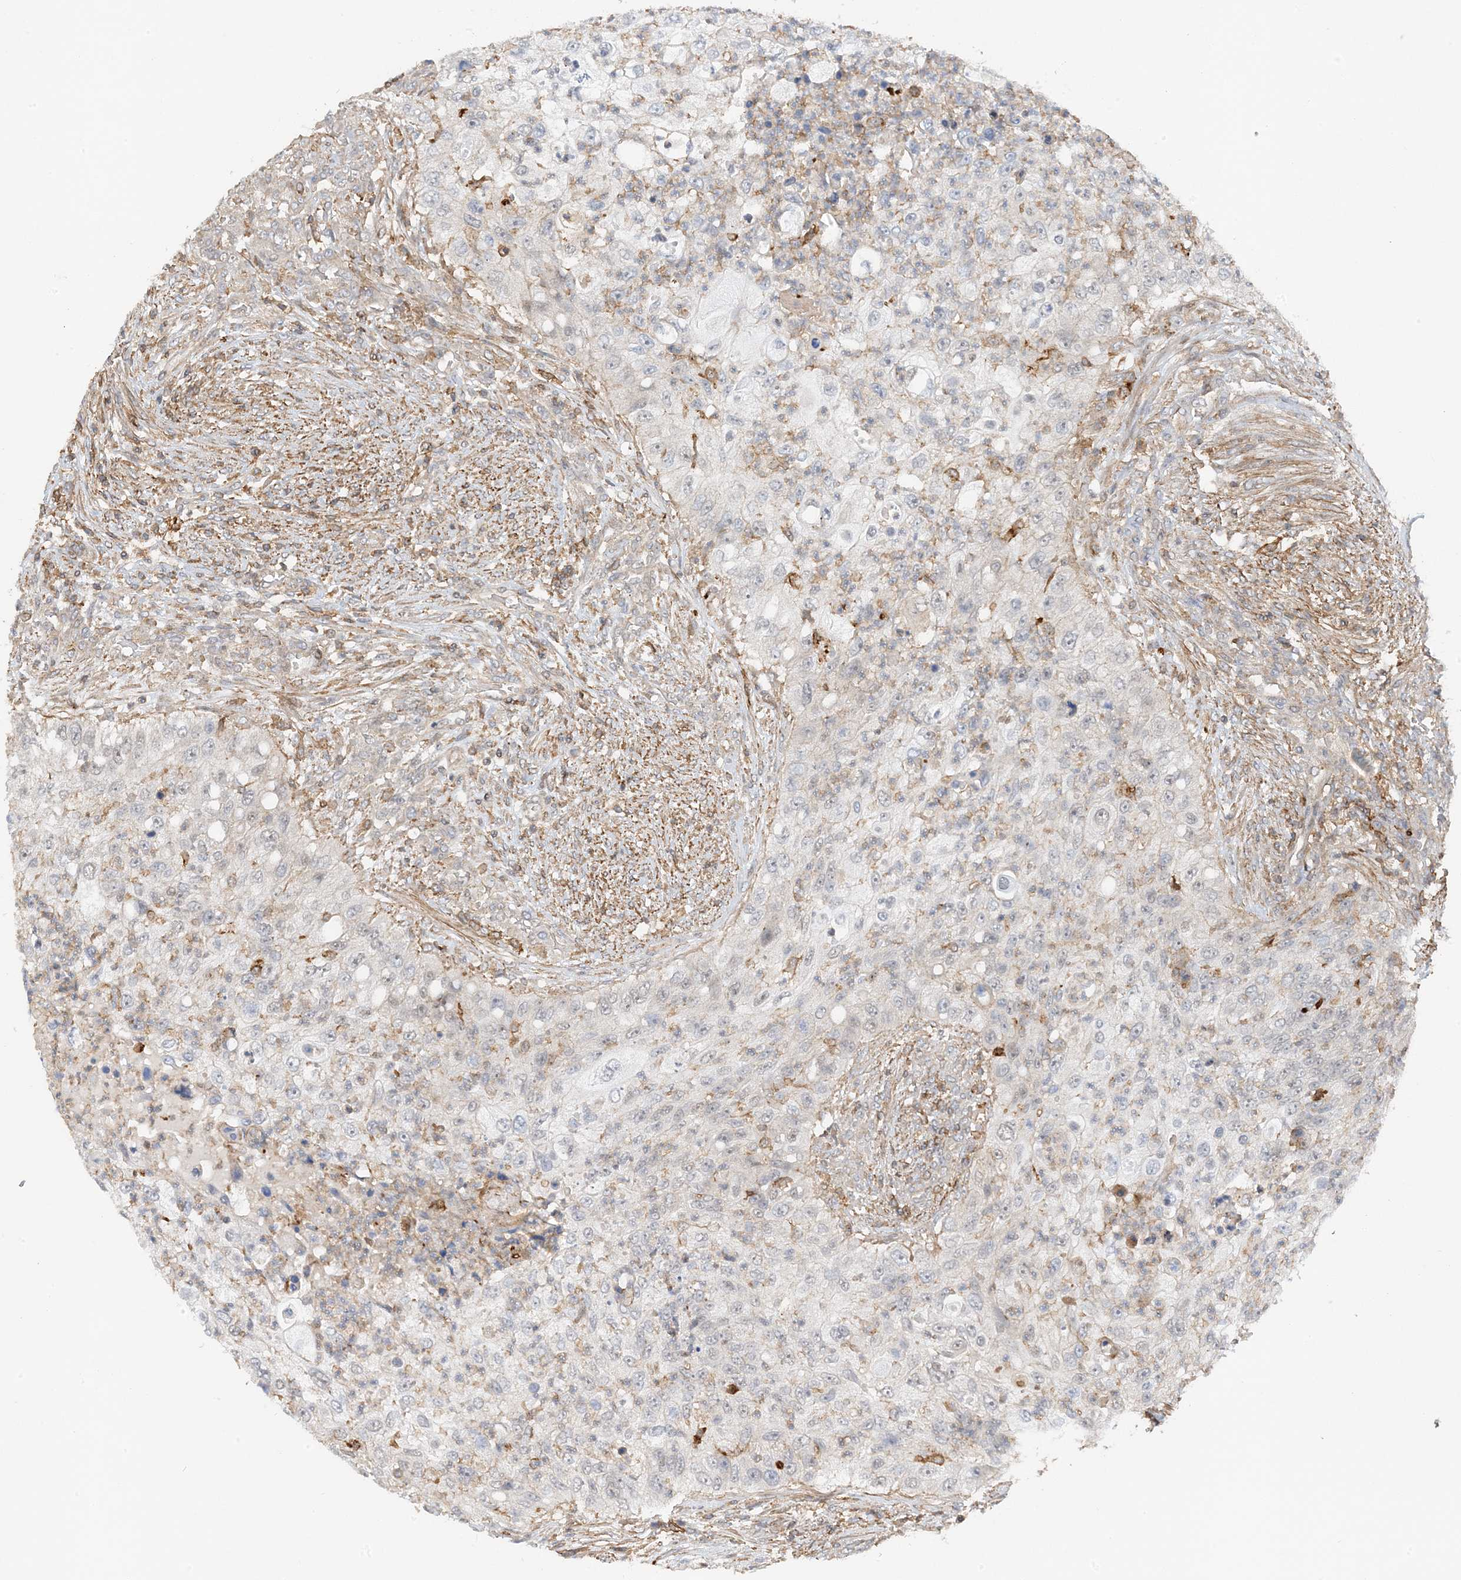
{"staining": {"intensity": "negative", "quantity": "none", "location": "none"}, "tissue": "urothelial cancer", "cell_type": "Tumor cells", "image_type": "cancer", "snomed": [{"axis": "morphology", "description": "Urothelial carcinoma, High grade"}, {"axis": "topography", "description": "Urinary bladder"}], "caption": "This micrograph is of urothelial cancer stained with IHC to label a protein in brown with the nuclei are counter-stained blue. There is no positivity in tumor cells.", "gene": "TATDN3", "patient": {"sex": "female", "age": 60}}